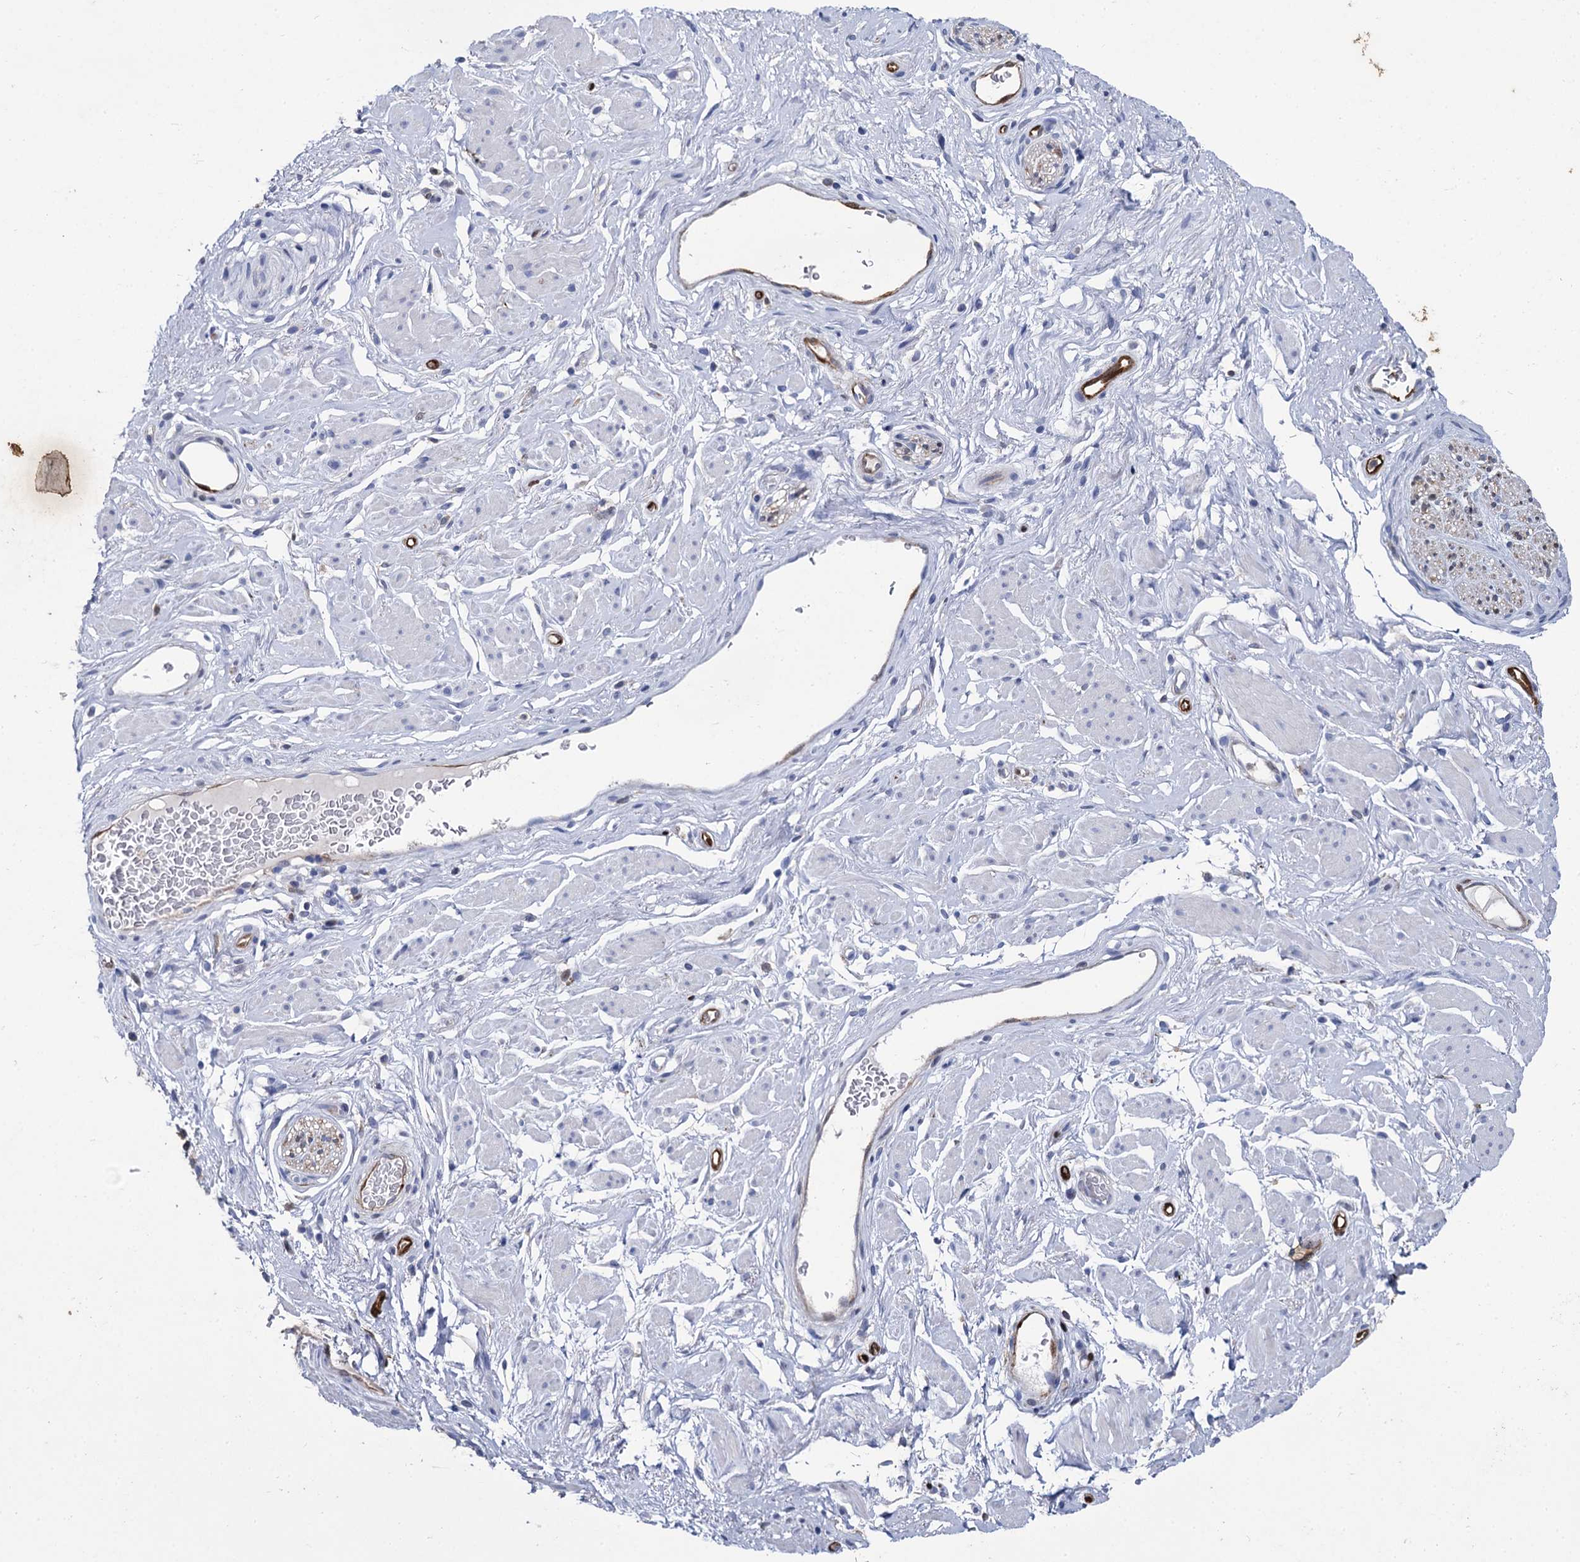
{"staining": {"intensity": "strong", "quantity": ">75%", "location": "cytoplasmic/membranous,nuclear"}, "tissue": "adipose tissue", "cell_type": "Adipocytes", "image_type": "normal", "snomed": [{"axis": "morphology", "description": "Normal tissue, NOS"}, {"axis": "morphology", "description": "Adenocarcinoma, NOS"}, {"axis": "topography", "description": "Rectum"}, {"axis": "topography", "description": "Vagina"}, {"axis": "topography", "description": "Peripheral nerve tissue"}], "caption": "The micrograph shows a brown stain indicating the presence of a protein in the cytoplasmic/membranous,nuclear of adipocytes in adipose tissue.", "gene": "FABP5", "patient": {"sex": "female", "age": 71}}